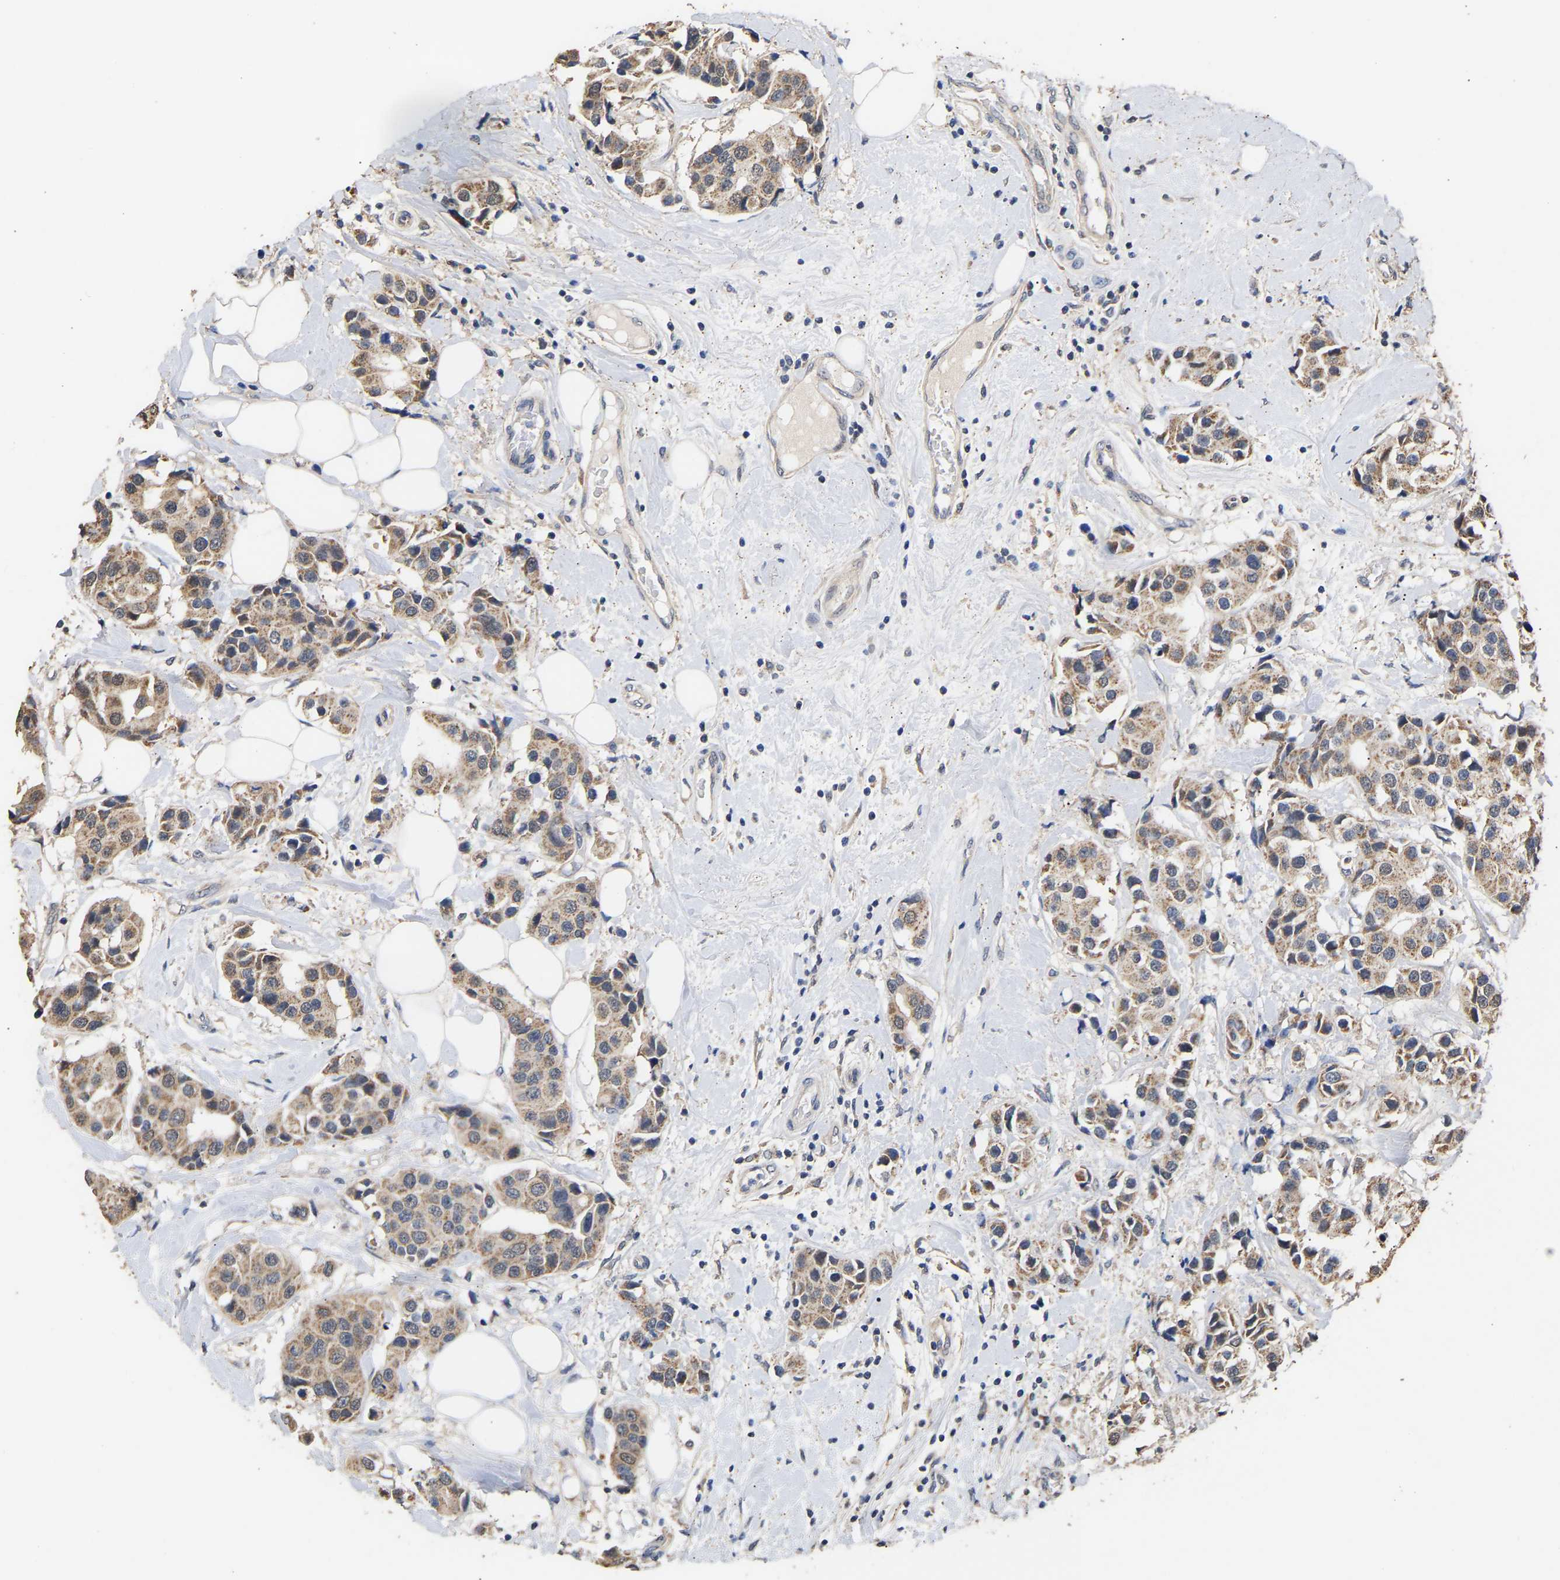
{"staining": {"intensity": "moderate", "quantity": ">75%", "location": "cytoplasmic/membranous"}, "tissue": "breast cancer", "cell_type": "Tumor cells", "image_type": "cancer", "snomed": [{"axis": "morphology", "description": "Normal tissue, NOS"}, {"axis": "morphology", "description": "Duct carcinoma"}, {"axis": "topography", "description": "Breast"}], "caption": "Immunohistochemistry (IHC) staining of breast cancer (intraductal carcinoma), which shows medium levels of moderate cytoplasmic/membranous staining in approximately >75% of tumor cells indicating moderate cytoplasmic/membranous protein positivity. The staining was performed using DAB (3,3'-diaminobenzidine) (brown) for protein detection and nuclei were counterstained in hematoxylin (blue).", "gene": "ZNF26", "patient": {"sex": "female", "age": 39}}